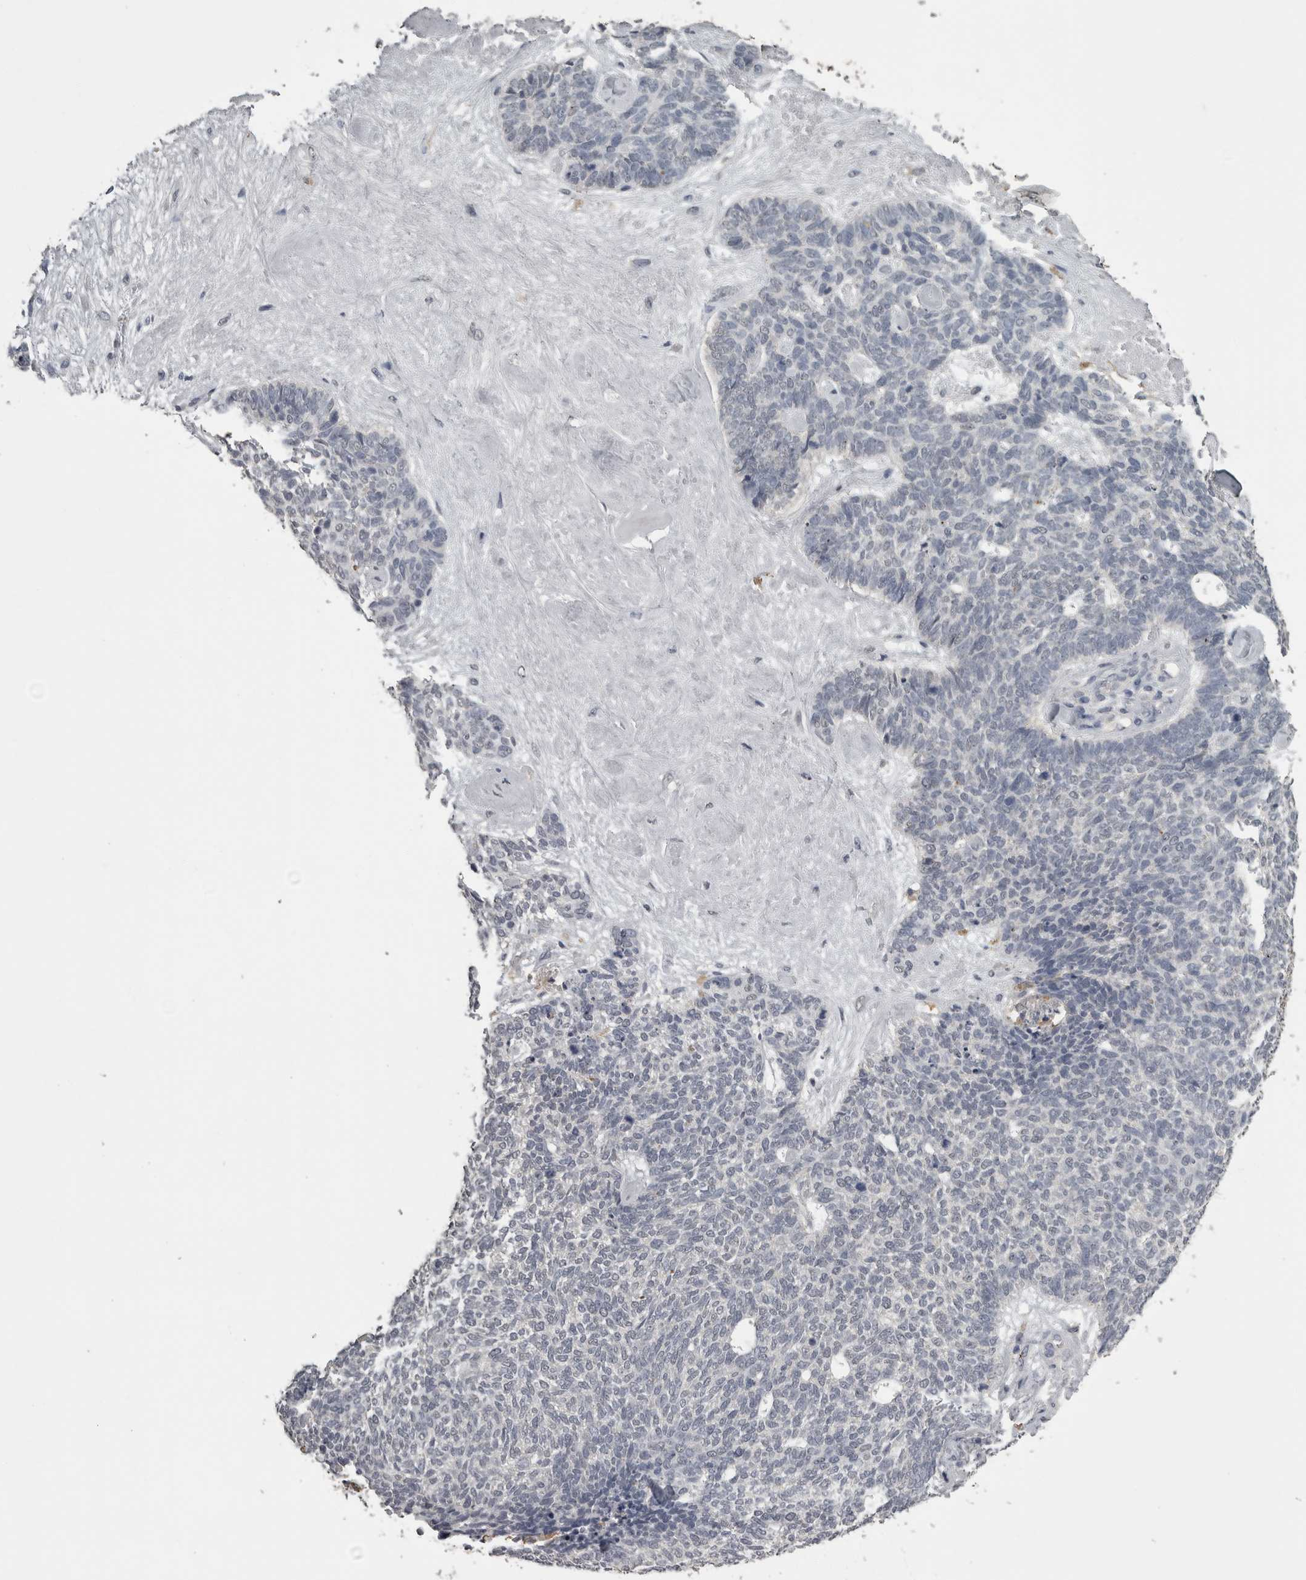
{"staining": {"intensity": "negative", "quantity": "none", "location": "none"}, "tissue": "skin cancer", "cell_type": "Tumor cells", "image_type": "cancer", "snomed": [{"axis": "morphology", "description": "Basal cell carcinoma"}, {"axis": "topography", "description": "Skin"}], "caption": "DAB (3,3'-diaminobenzidine) immunohistochemical staining of human skin basal cell carcinoma reveals no significant positivity in tumor cells.", "gene": "PIK3AP1", "patient": {"sex": "female", "age": 84}}